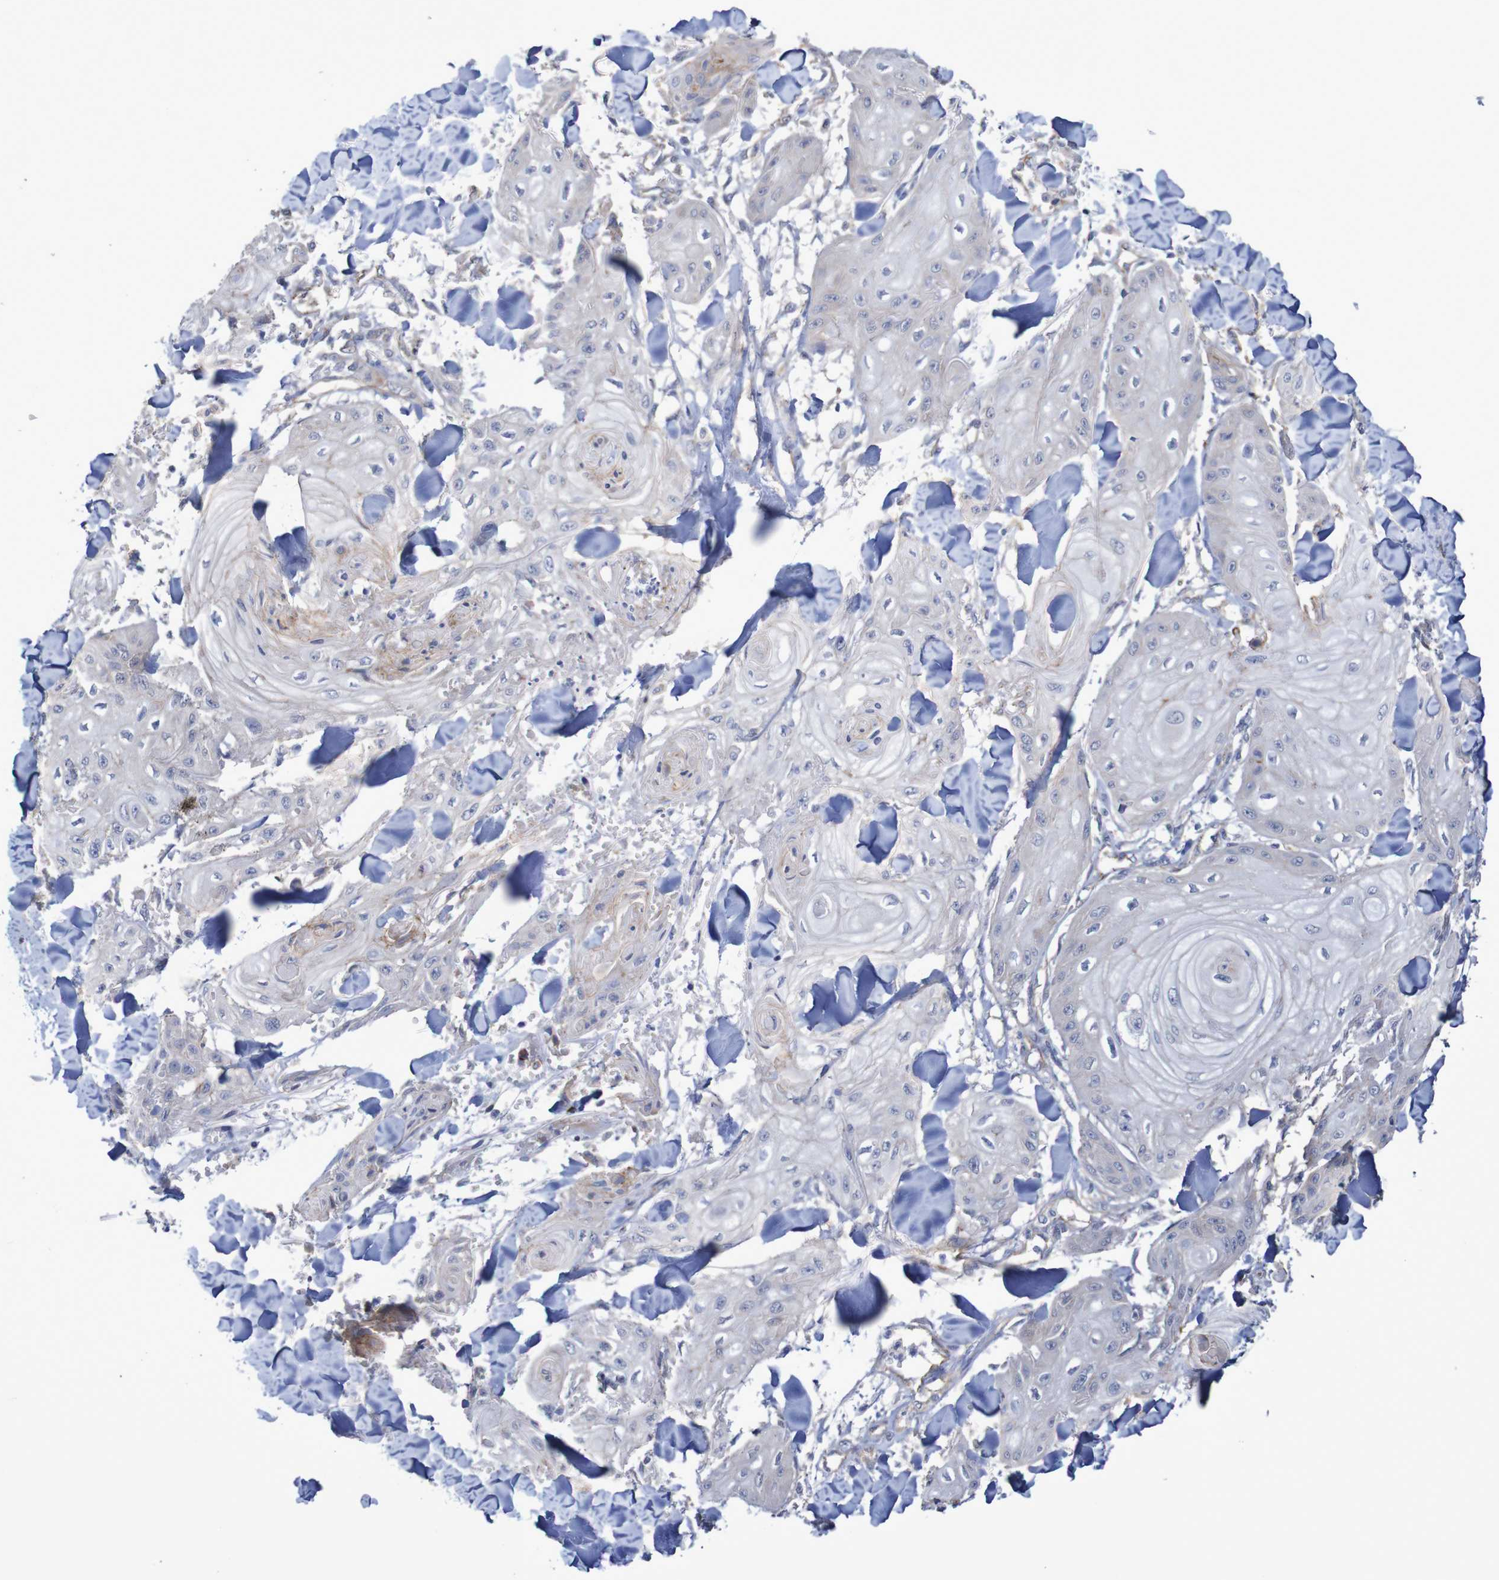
{"staining": {"intensity": "negative", "quantity": "none", "location": "none"}, "tissue": "skin cancer", "cell_type": "Tumor cells", "image_type": "cancer", "snomed": [{"axis": "morphology", "description": "Squamous cell carcinoma, NOS"}, {"axis": "topography", "description": "Skin"}], "caption": "Protein analysis of skin cancer (squamous cell carcinoma) reveals no significant expression in tumor cells.", "gene": "NECTIN2", "patient": {"sex": "male", "age": 74}}